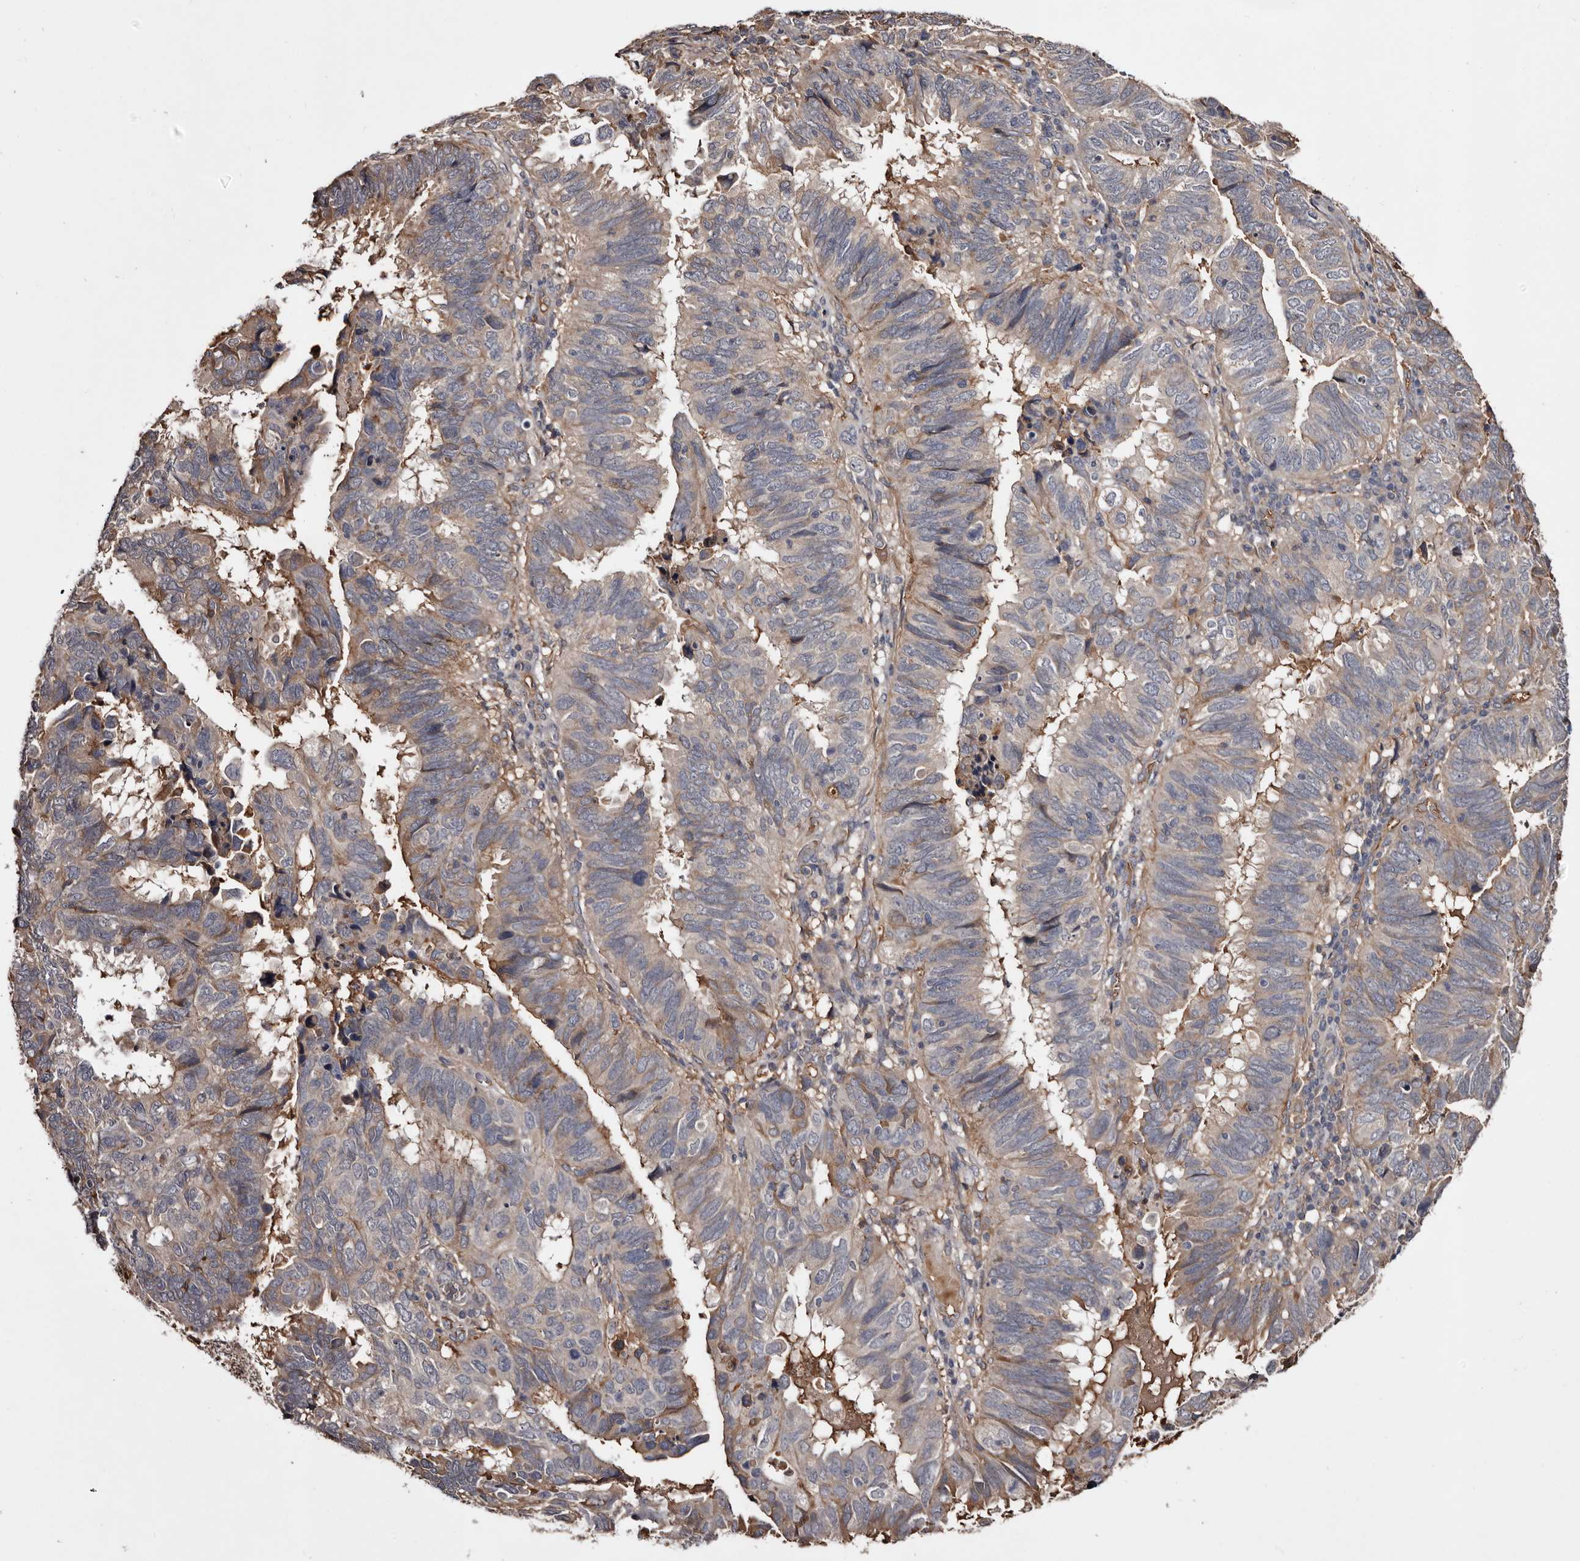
{"staining": {"intensity": "weak", "quantity": "<25%", "location": "cytoplasmic/membranous"}, "tissue": "endometrial cancer", "cell_type": "Tumor cells", "image_type": "cancer", "snomed": [{"axis": "morphology", "description": "Adenocarcinoma, NOS"}, {"axis": "topography", "description": "Uterus"}], "caption": "High magnification brightfield microscopy of adenocarcinoma (endometrial) stained with DAB (3,3'-diaminobenzidine) (brown) and counterstained with hematoxylin (blue): tumor cells show no significant staining.", "gene": "CYP1B1", "patient": {"sex": "female", "age": 77}}